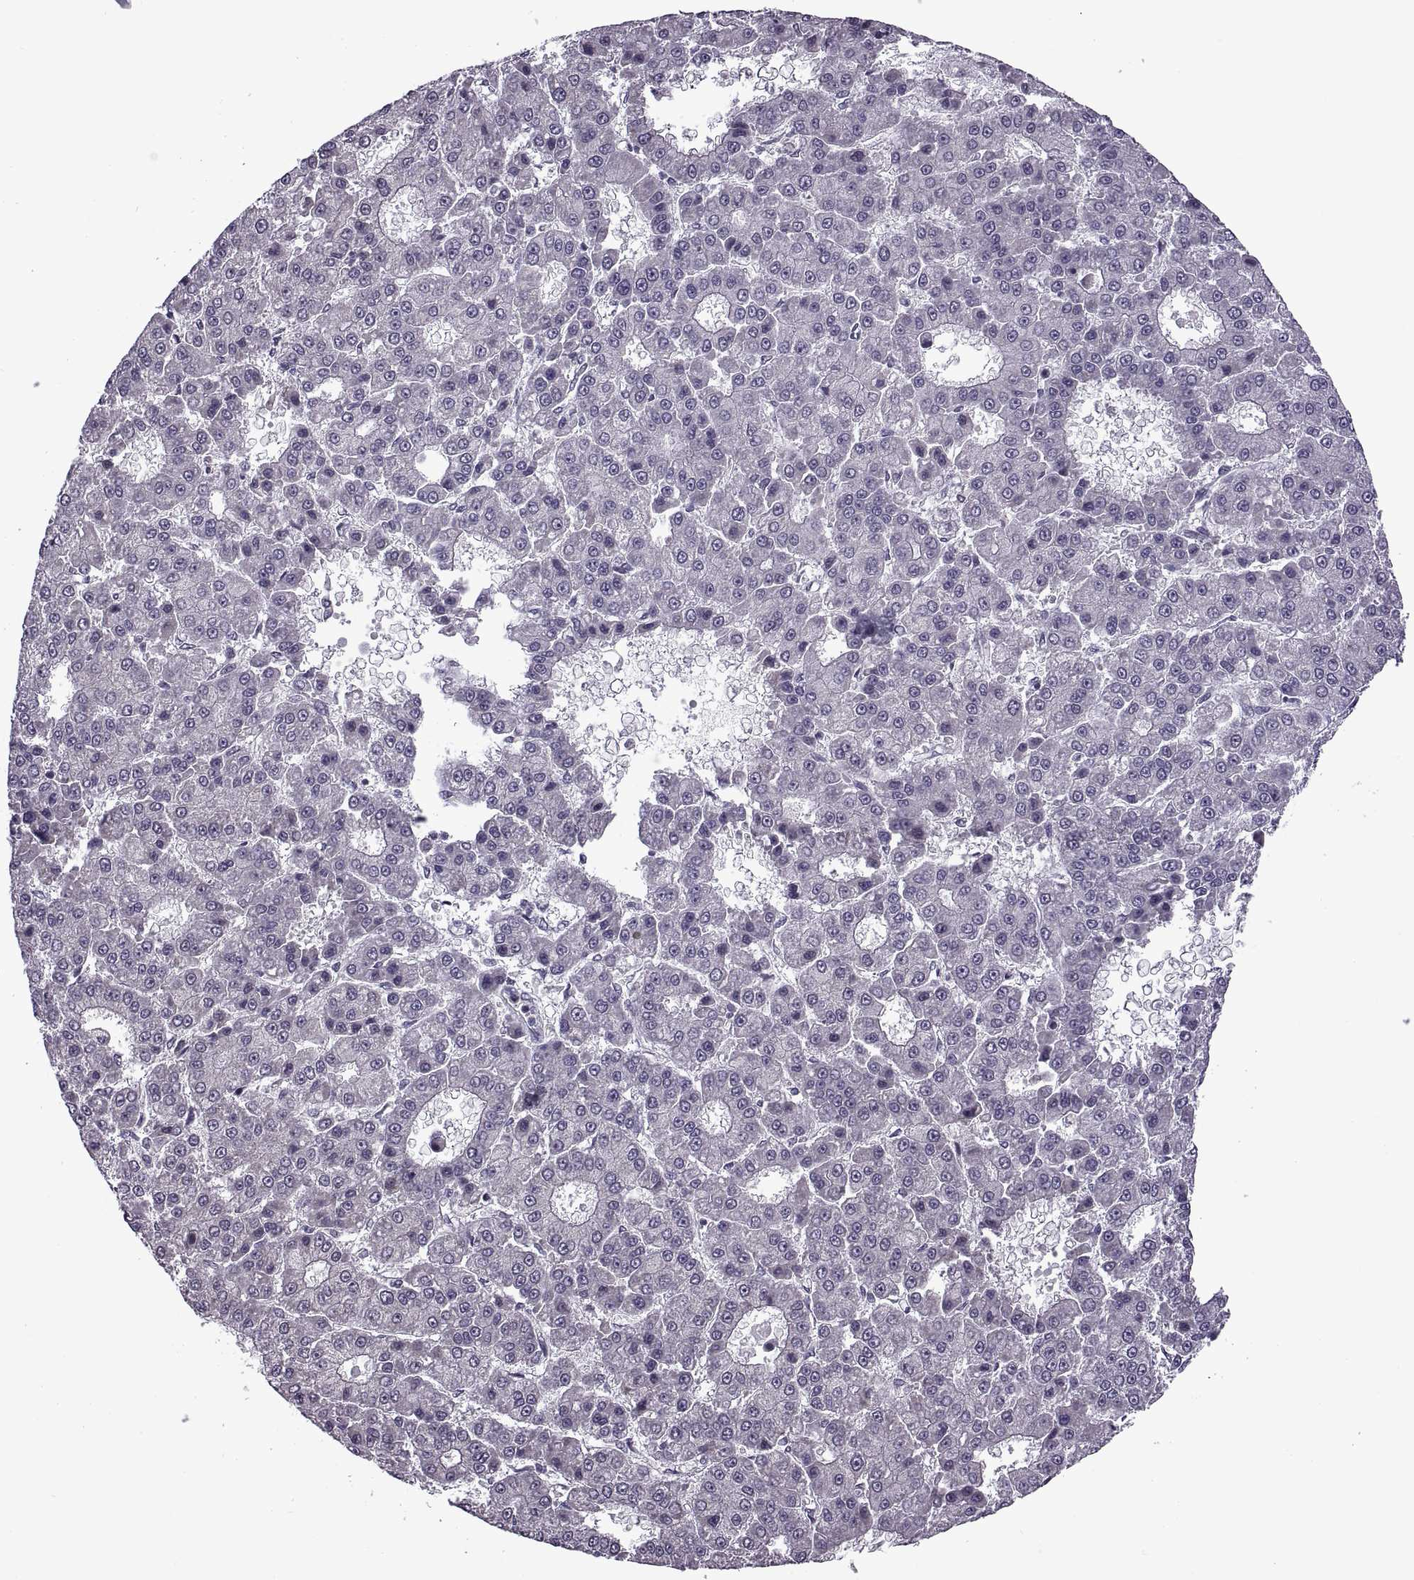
{"staining": {"intensity": "negative", "quantity": "none", "location": "none"}, "tissue": "liver cancer", "cell_type": "Tumor cells", "image_type": "cancer", "snomed": [{"axis": "morphology", "description": "Carcinoma, Hepatocellular, NOS"}, {"axis": "topography", "description": "Liver"}], "caption": "Protein analysis of liver hepatocellular carcinoma shows no significant expression in tumor cells.", "gene": "INTS3", "patient": {"sex": "male", "age": 70}}